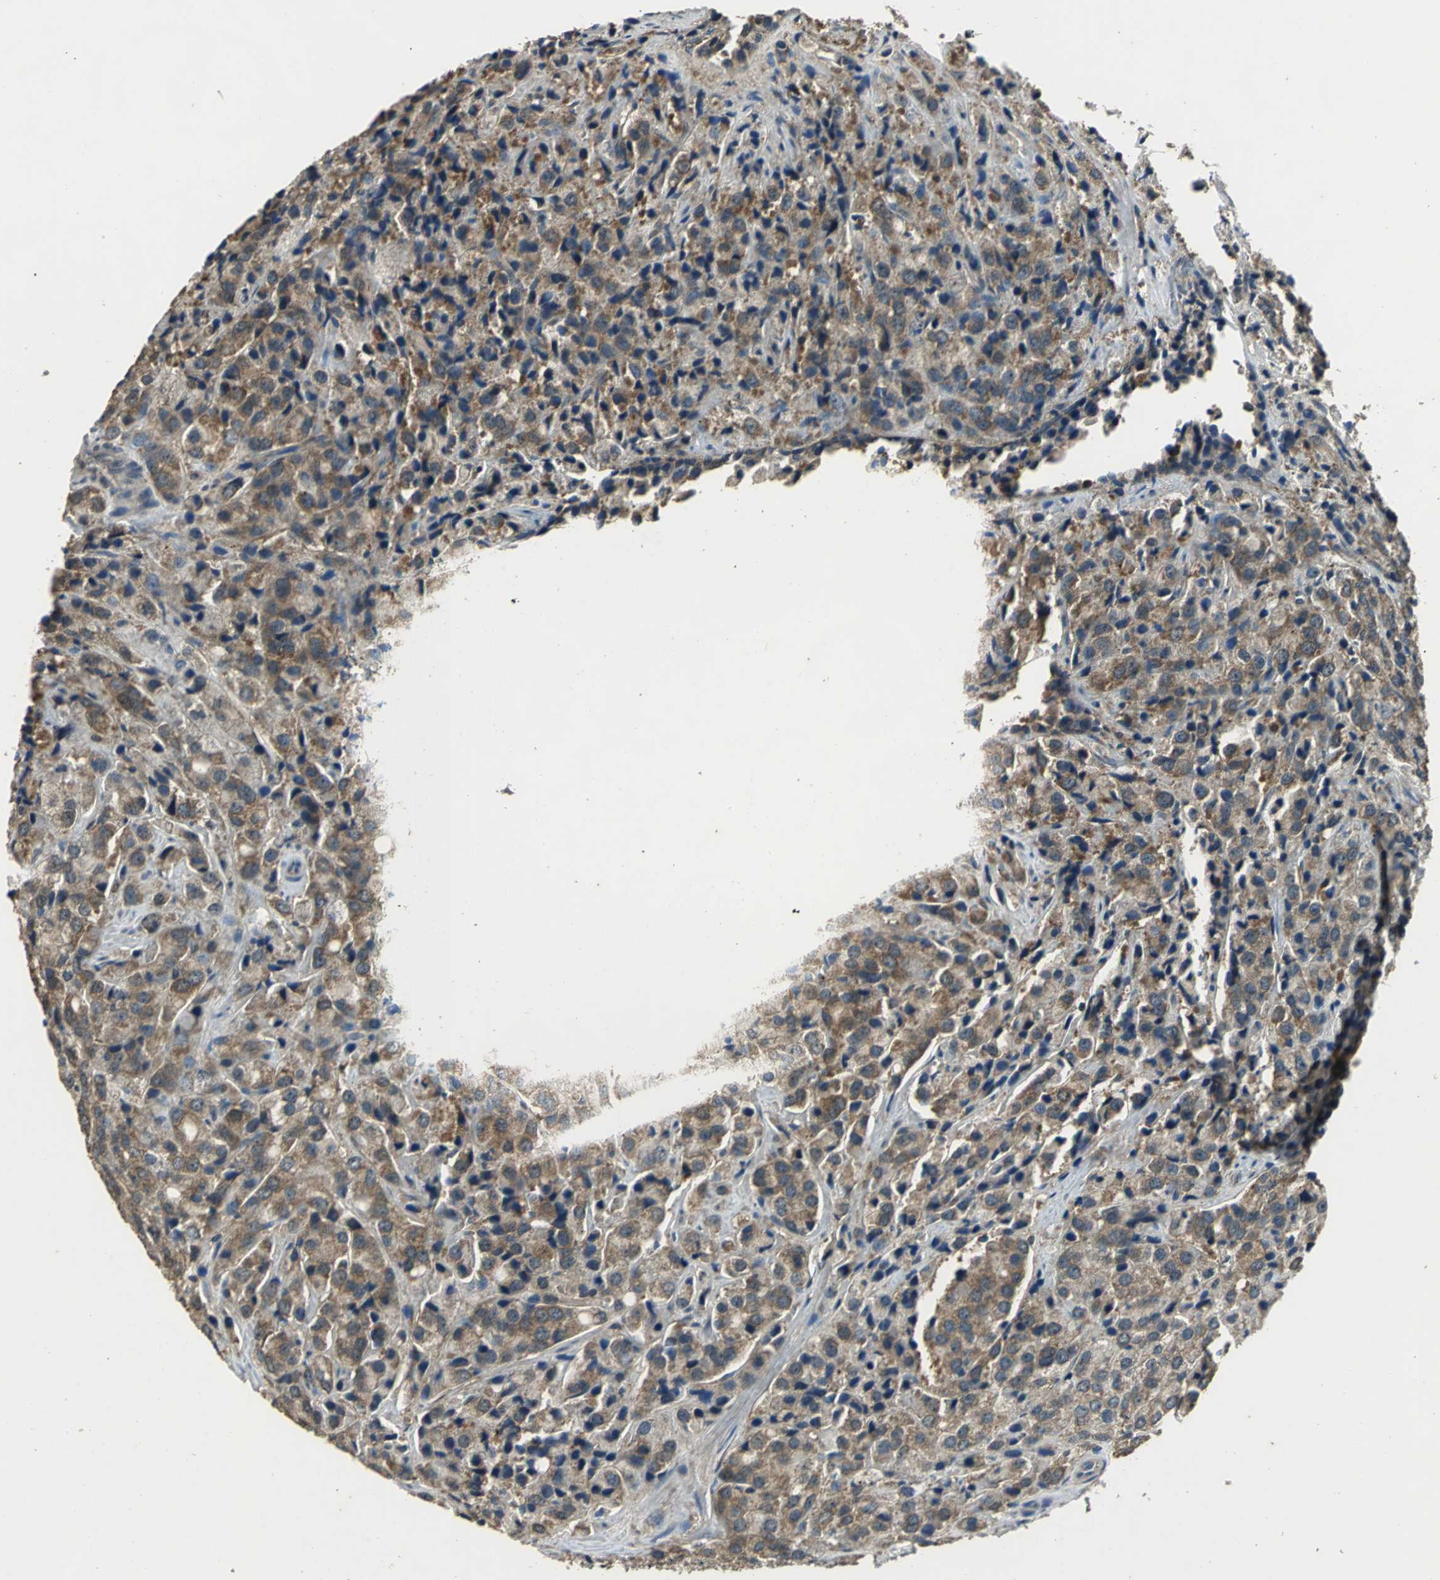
{"staining": {"intensity": "moderate", "quantity": ">75%", "location": "cytoplasmic/membranous"}, "tissue": "prostate cancer", "cell_type": "Tumor cells", "image_type": "cancer", "snomed": [{"axis": "morphology", "description": "Adenocarcinoma, High grade"}, {"axis": "topography", "description": "Prostate"}], "caption": "A high-resolution photomicrograph shows immunohistochemistry (IHC) staining of prostate cancer (adenocarcinoma (high-grade)), which shows moderate cytoplasmic/membranous staining in approximately >75% of tumor cells.", "gene": "IRF3", "patient": {"sex": "male", "age": 70}}